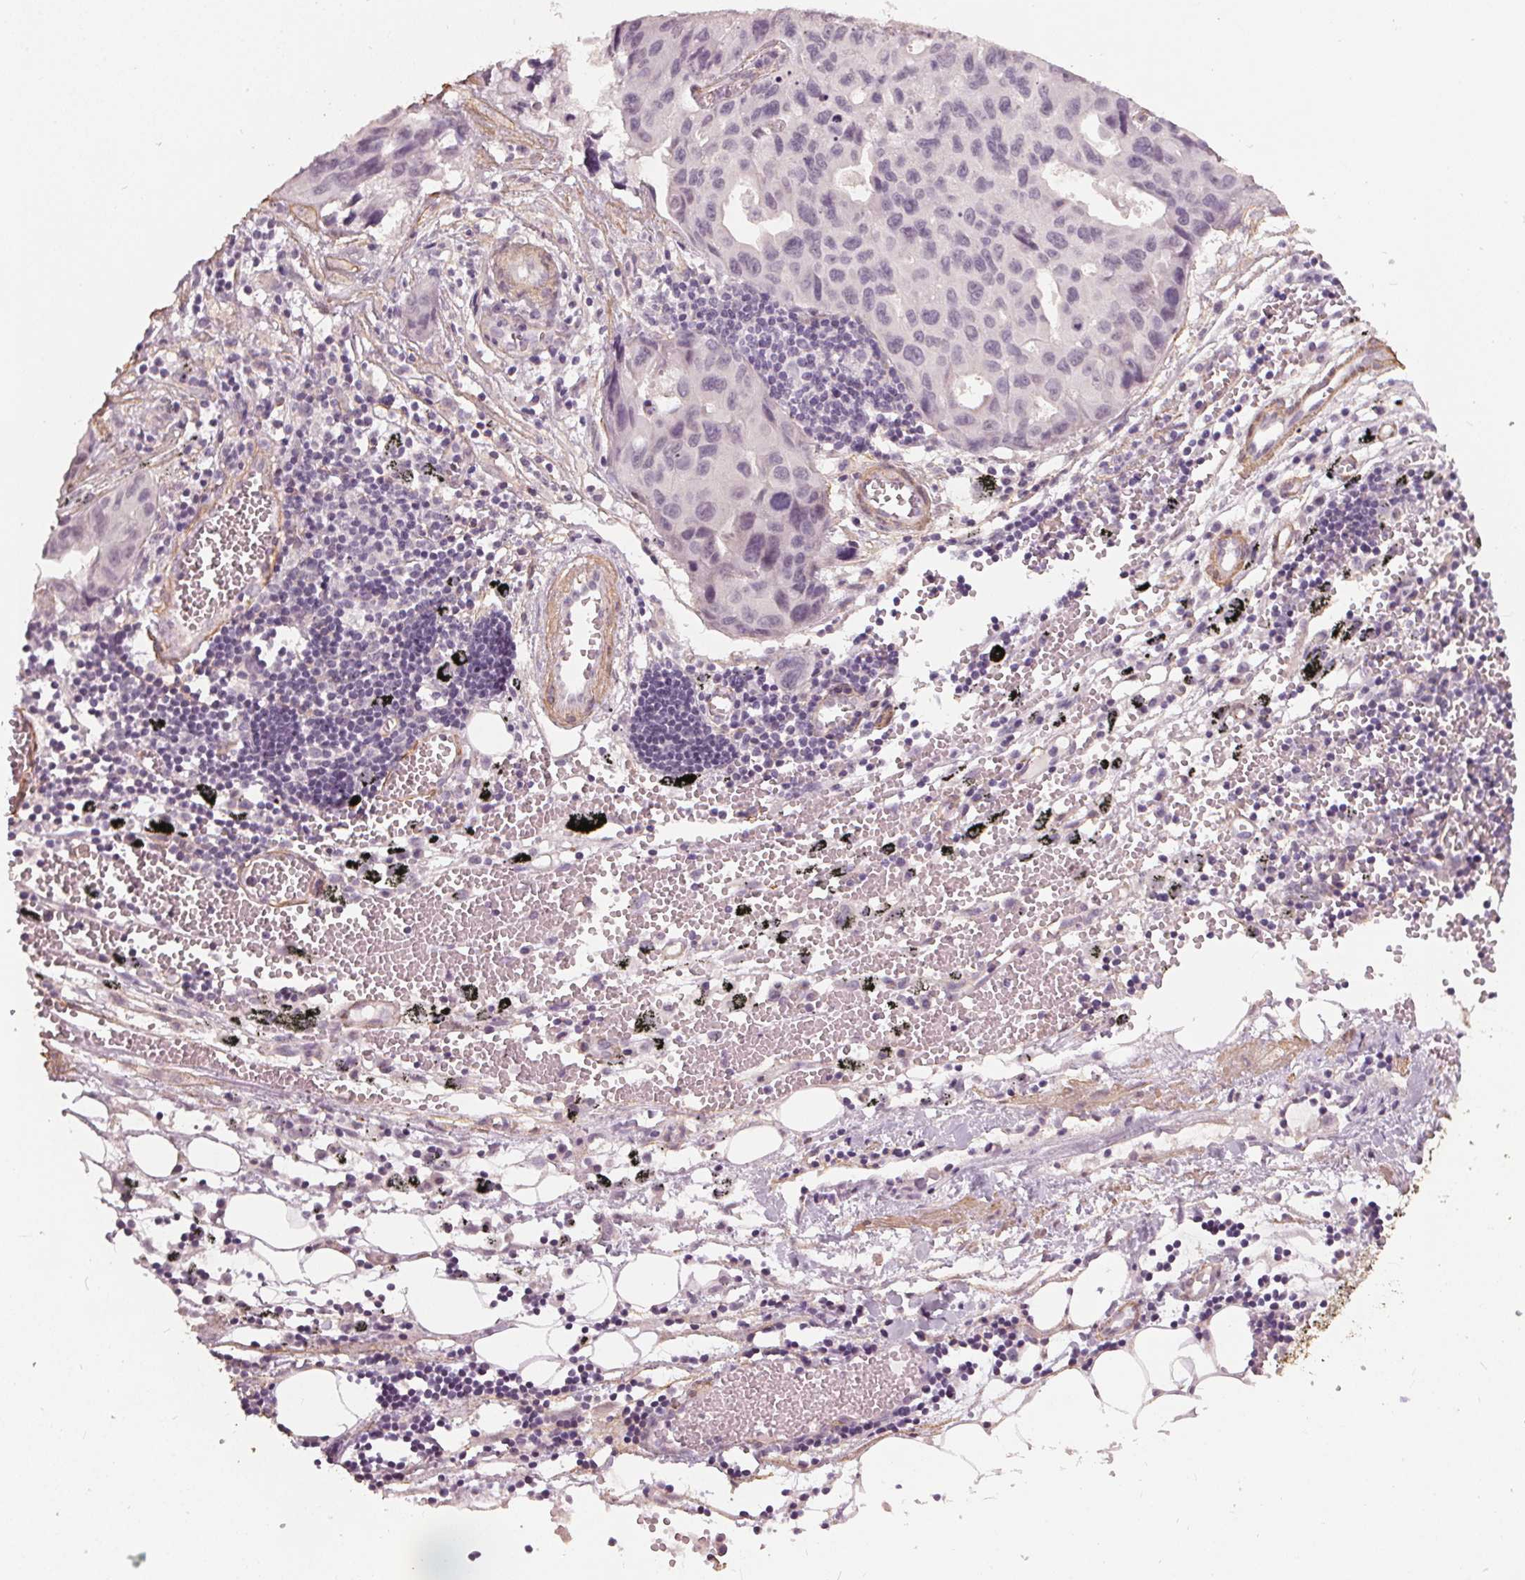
{"staining": {"intensity": "negative", "quantity": "none", "location": "none"}, "tissue": "lung cancer", "cell_type": "Tumor cells", "image_type": "cancer", "snomed": [{"axis": "morphology", "description": "Adenocarcinoma, NOS"}, {"axis": "topography", "description": "Lymph node"}, {"axis": "topography", "description": "Lung"}], "caption": "Histopathology image shows no protein expression in tumor cells of lung adenocarcinoma tissue.", "gene": "PKP1", "patient": {"sex": "male", "age": 64}}